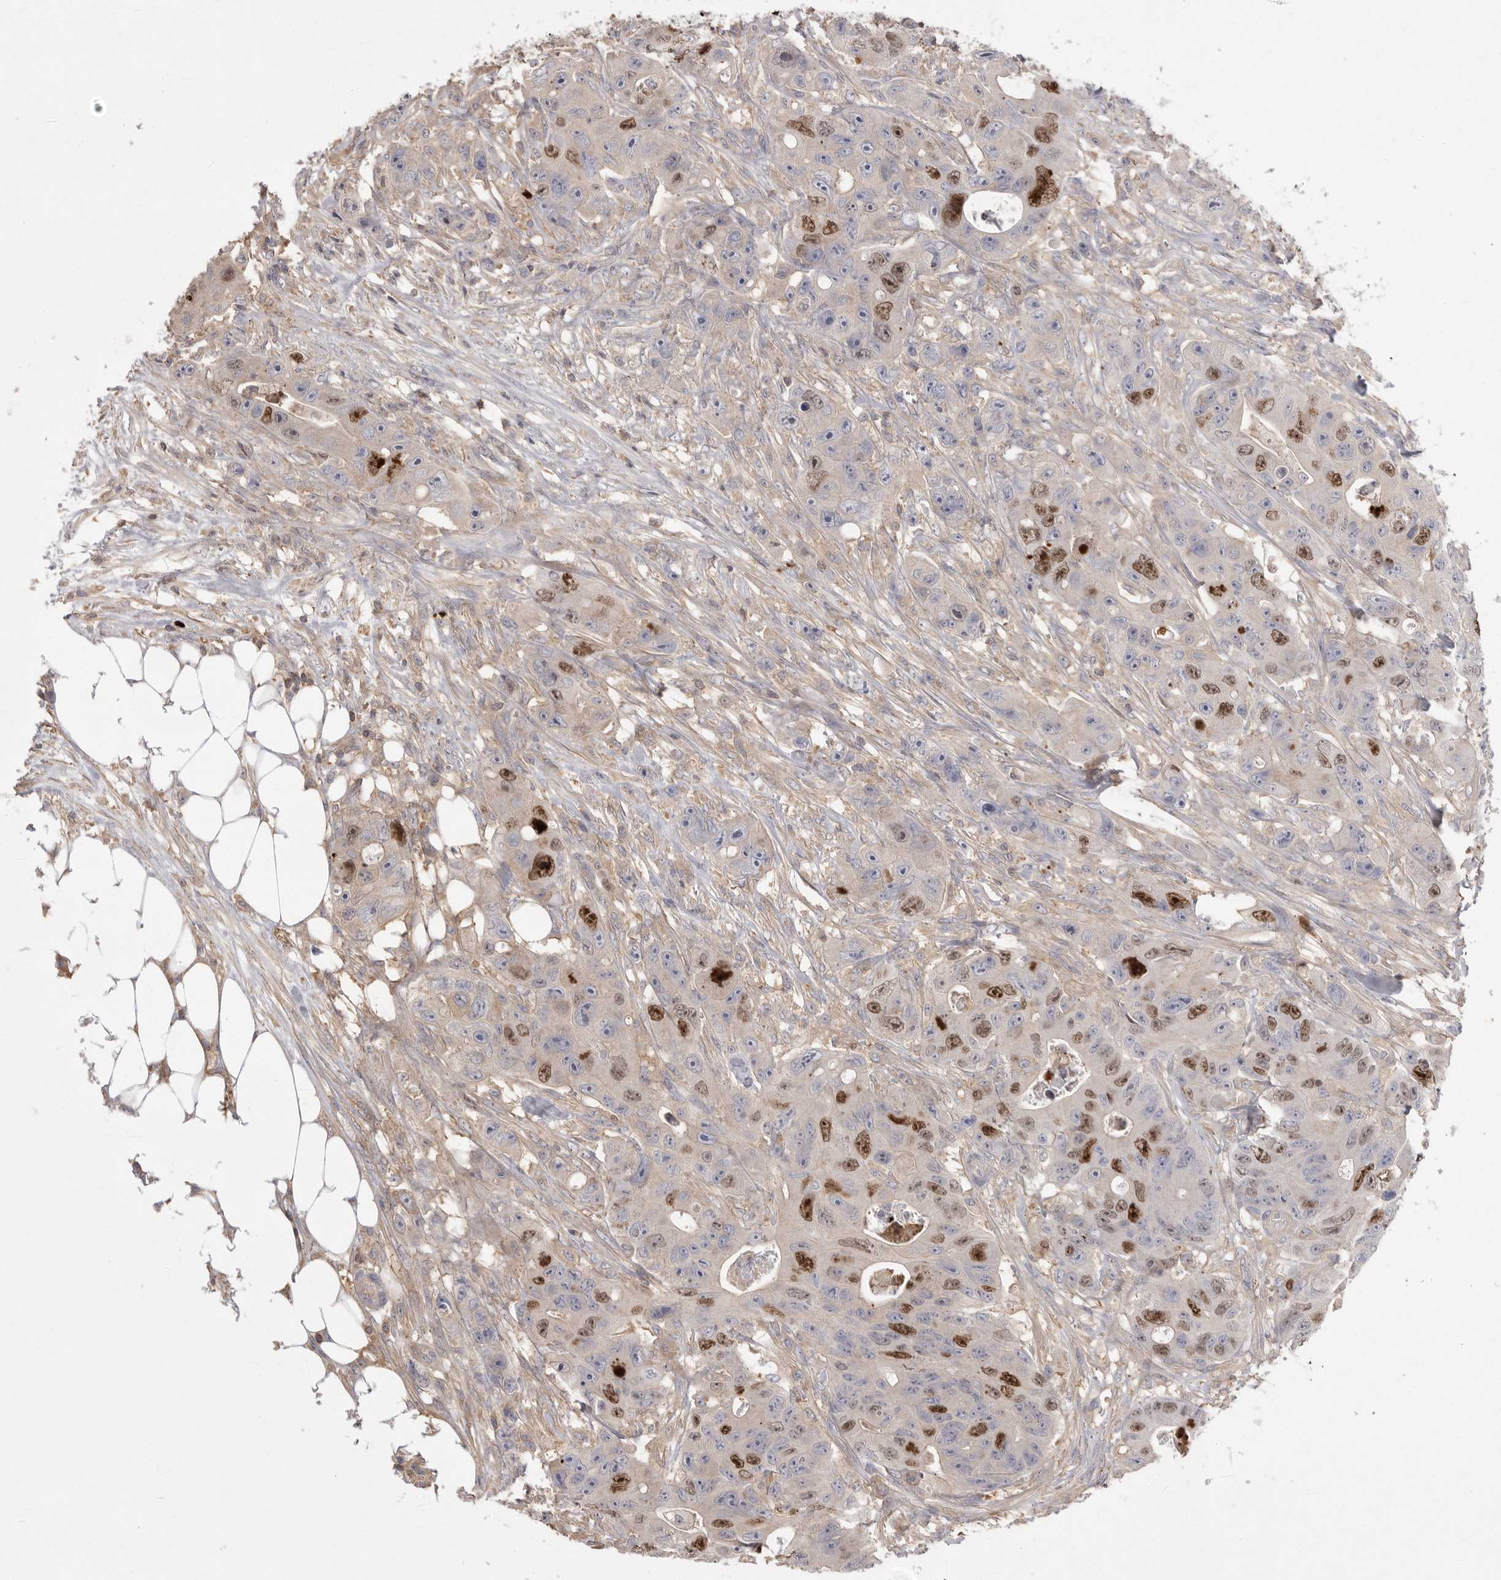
{"staining": {"intensity": "strong", "quantity": "<25%", "location": "nuclear"}, "tissue": "colorectal cancer", "cell_type": "Tumor cells", "image_type": "cancer", "snomed": [{"axis": "morphology", "description": "Adenocarcinoma, NOS"}, {"axis": "topography", "description": "Colon"}], "caption": "IHC of colorectal cancer displays medium levels of strong nuclear expression in about <25% of tumor cells.", "gene": "TOP2A", "patient": {"sex": "female", "age": 46}}